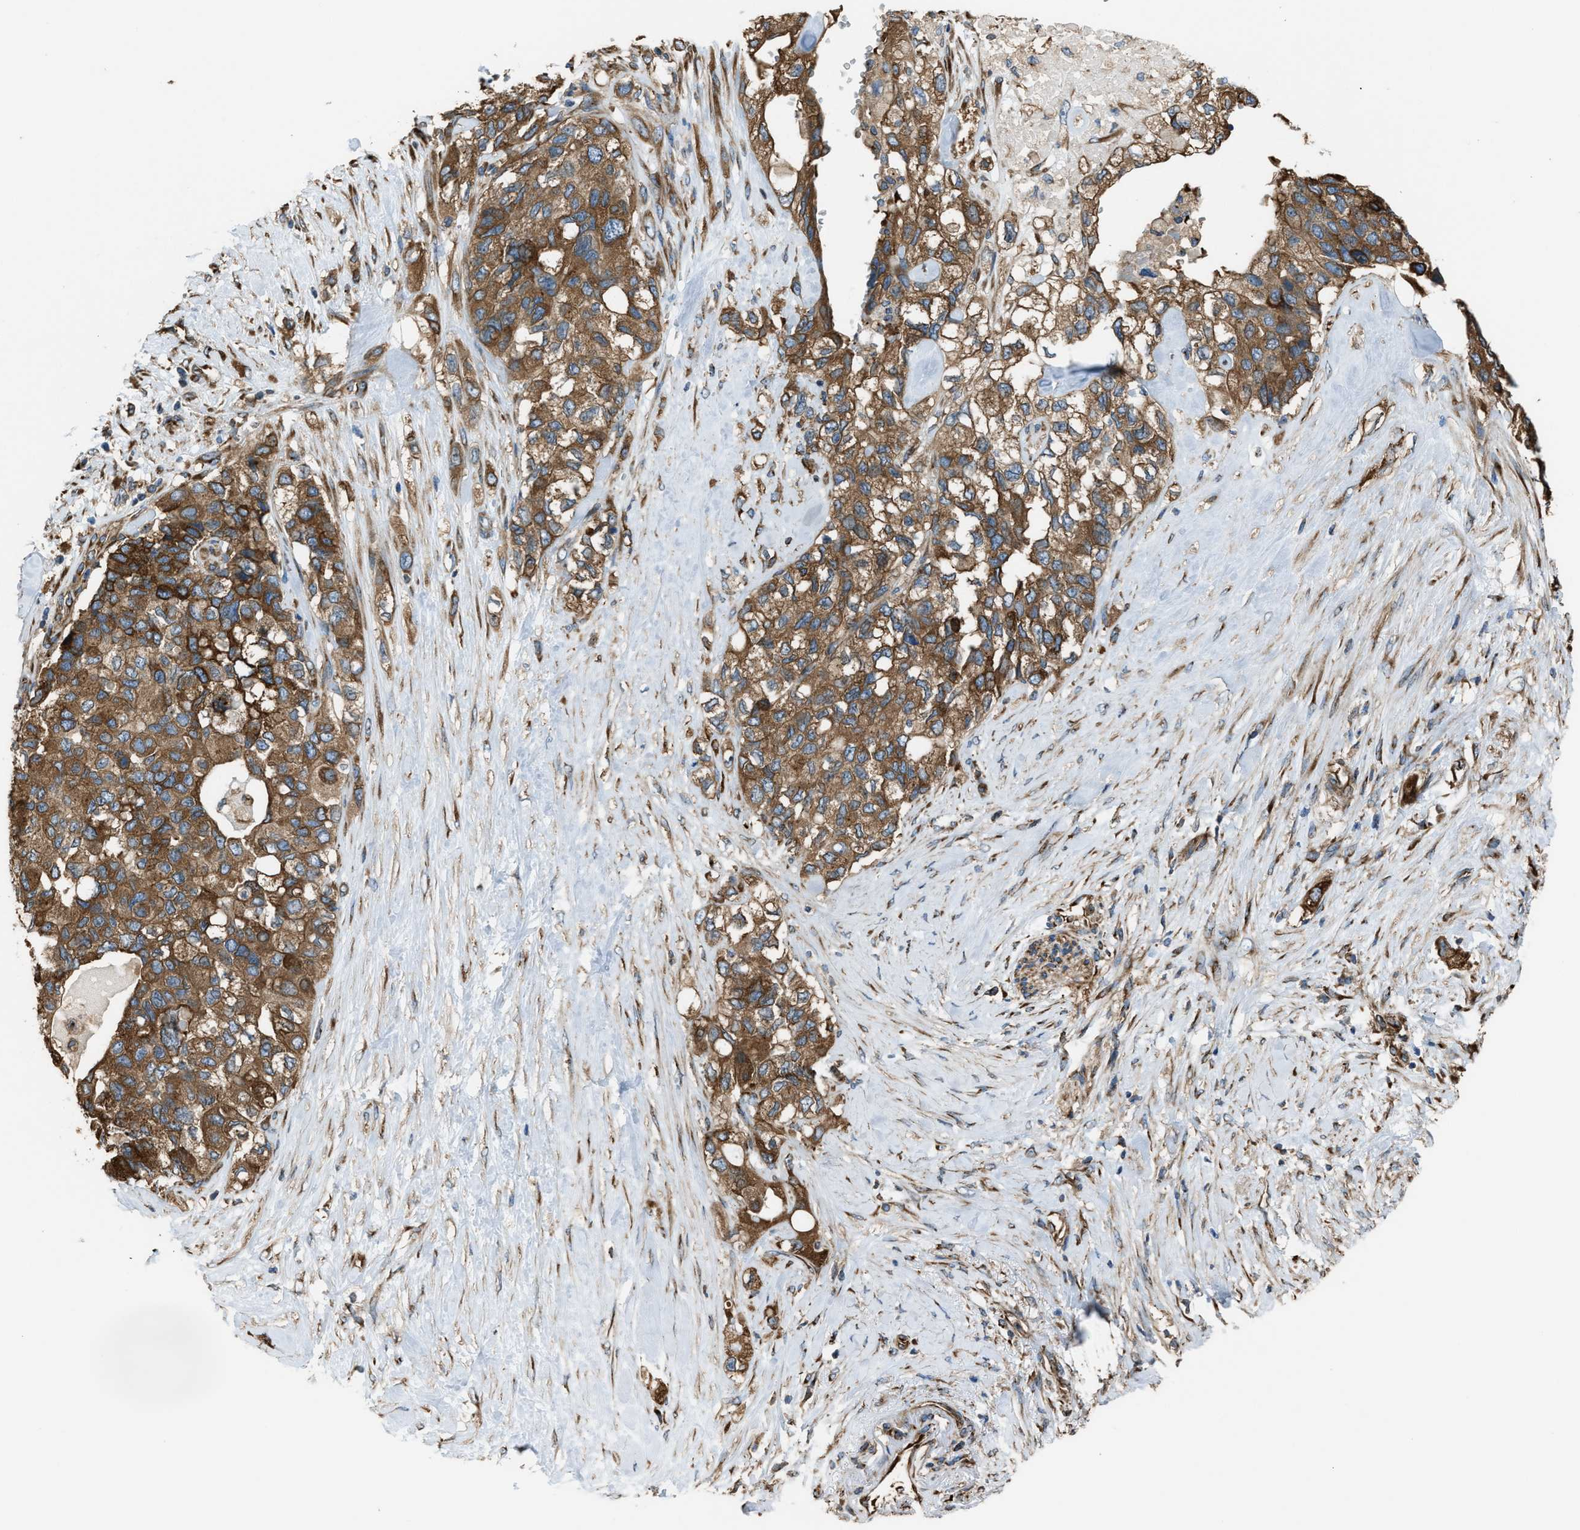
{"staining": {"intensity": "moderate", "quantity": ">75%", "location": "cytoplasmic/membranous"}, "tissue": "pancreatic cancer", "cell_type": "Tumor cells", "image_type": "cancer", "snomed": [{"axis": "morphology", "description": "Adenocarcinoma, NOS"}, {"axis": "topography", "description": "Pancreas"}], "caption": "A brown stain highlights moderate cytoplasmic/membranous expression of a protein in human pancreatic adenocarcinoma tumor cells.", "gene": "TRPC1", "patient": {"sex": "female", "age": 56}}